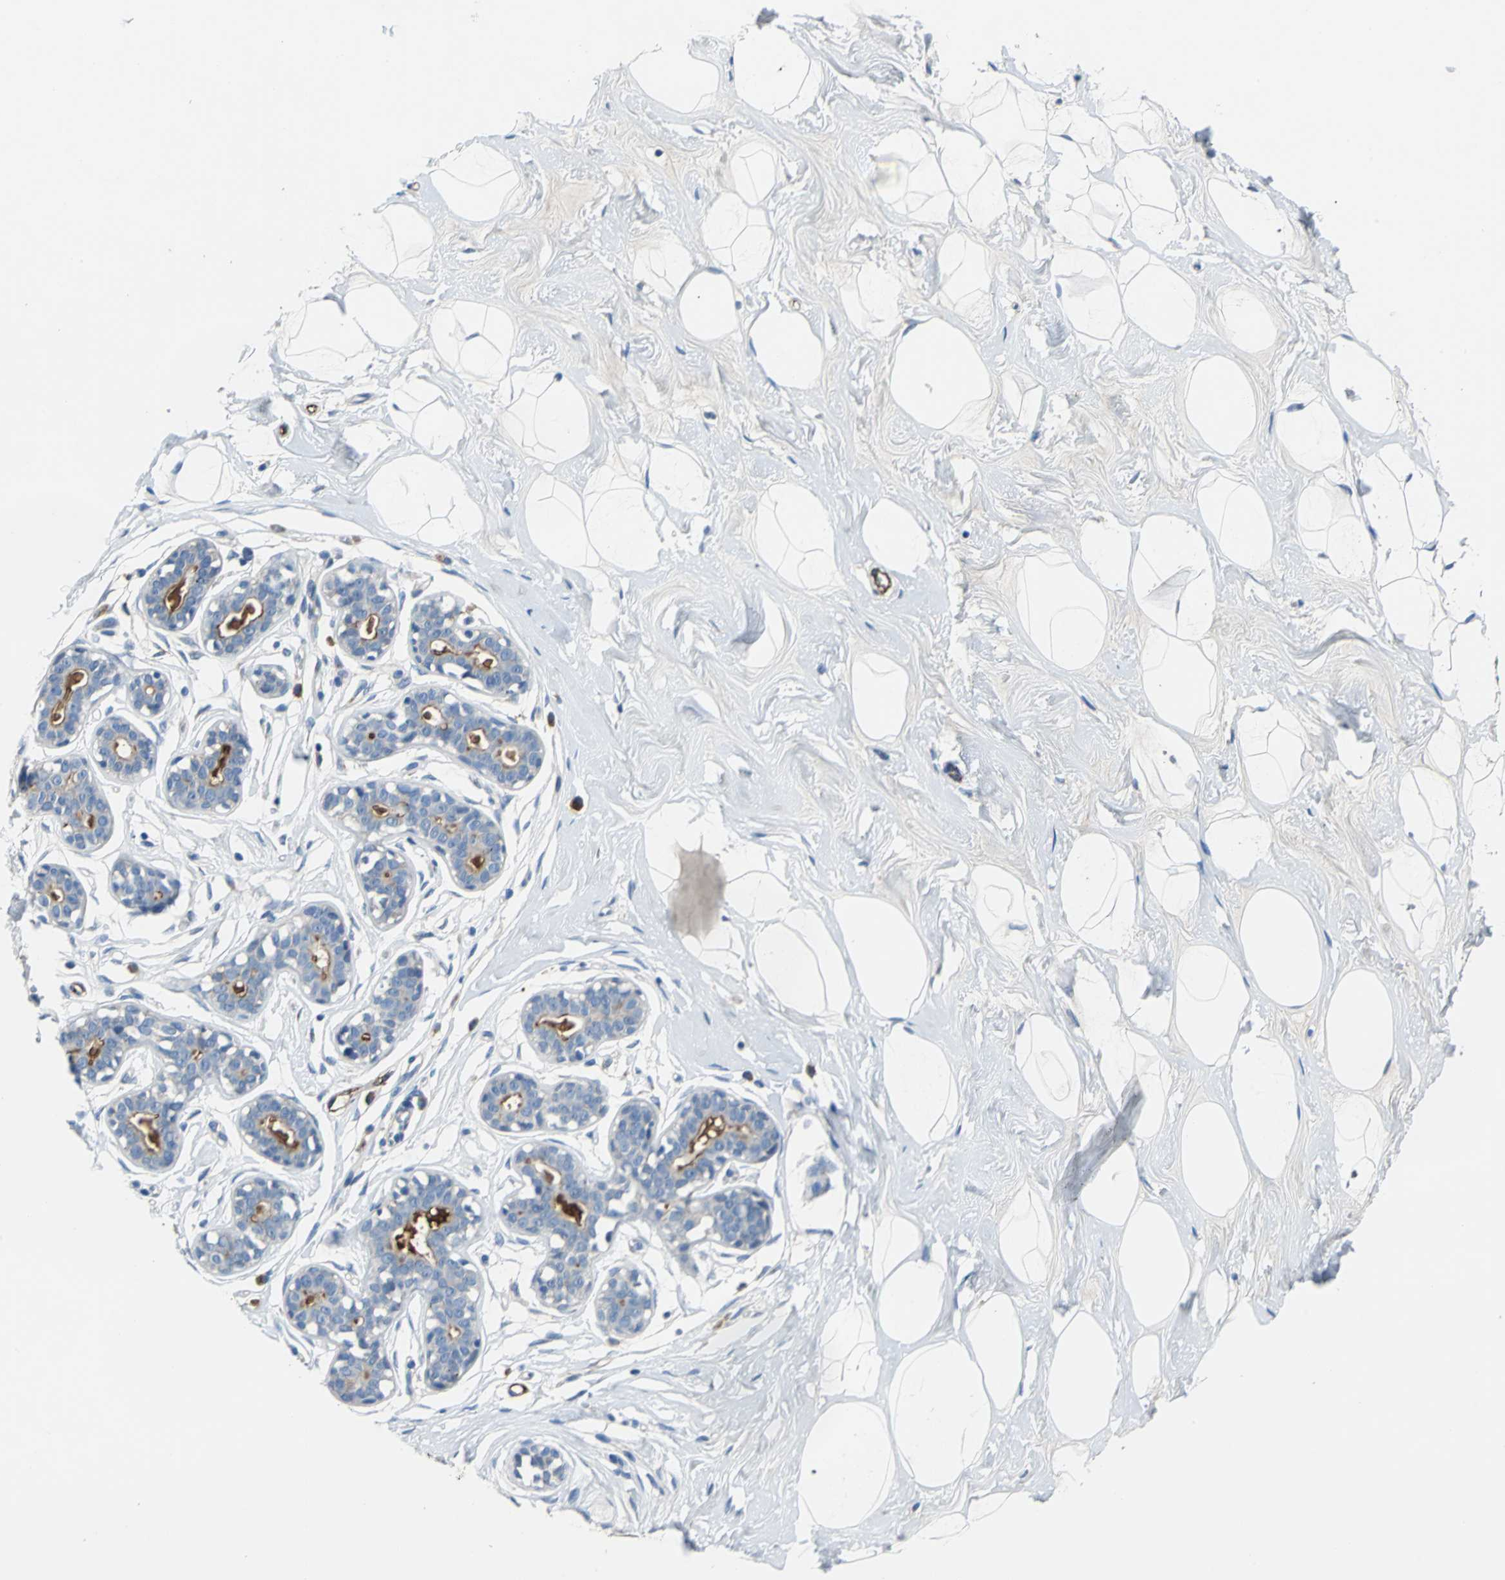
{"staining": {"intensity": "negative", "quantity": "none", "location": "none"}, "tissue": "breast", "cell_type": "Adipocytes", "image_type": "normal", "snomed": [{"axis": "morphology", "description": "Normal tissue, NOS"}, {"axis": "topography", "description": "Breast"}], "caption": "This is an IHC micrograph of normal breast. There is no positivity in adipocytes.", "gene": "SELP", "patient": {"sex": "female", "age": 23}}